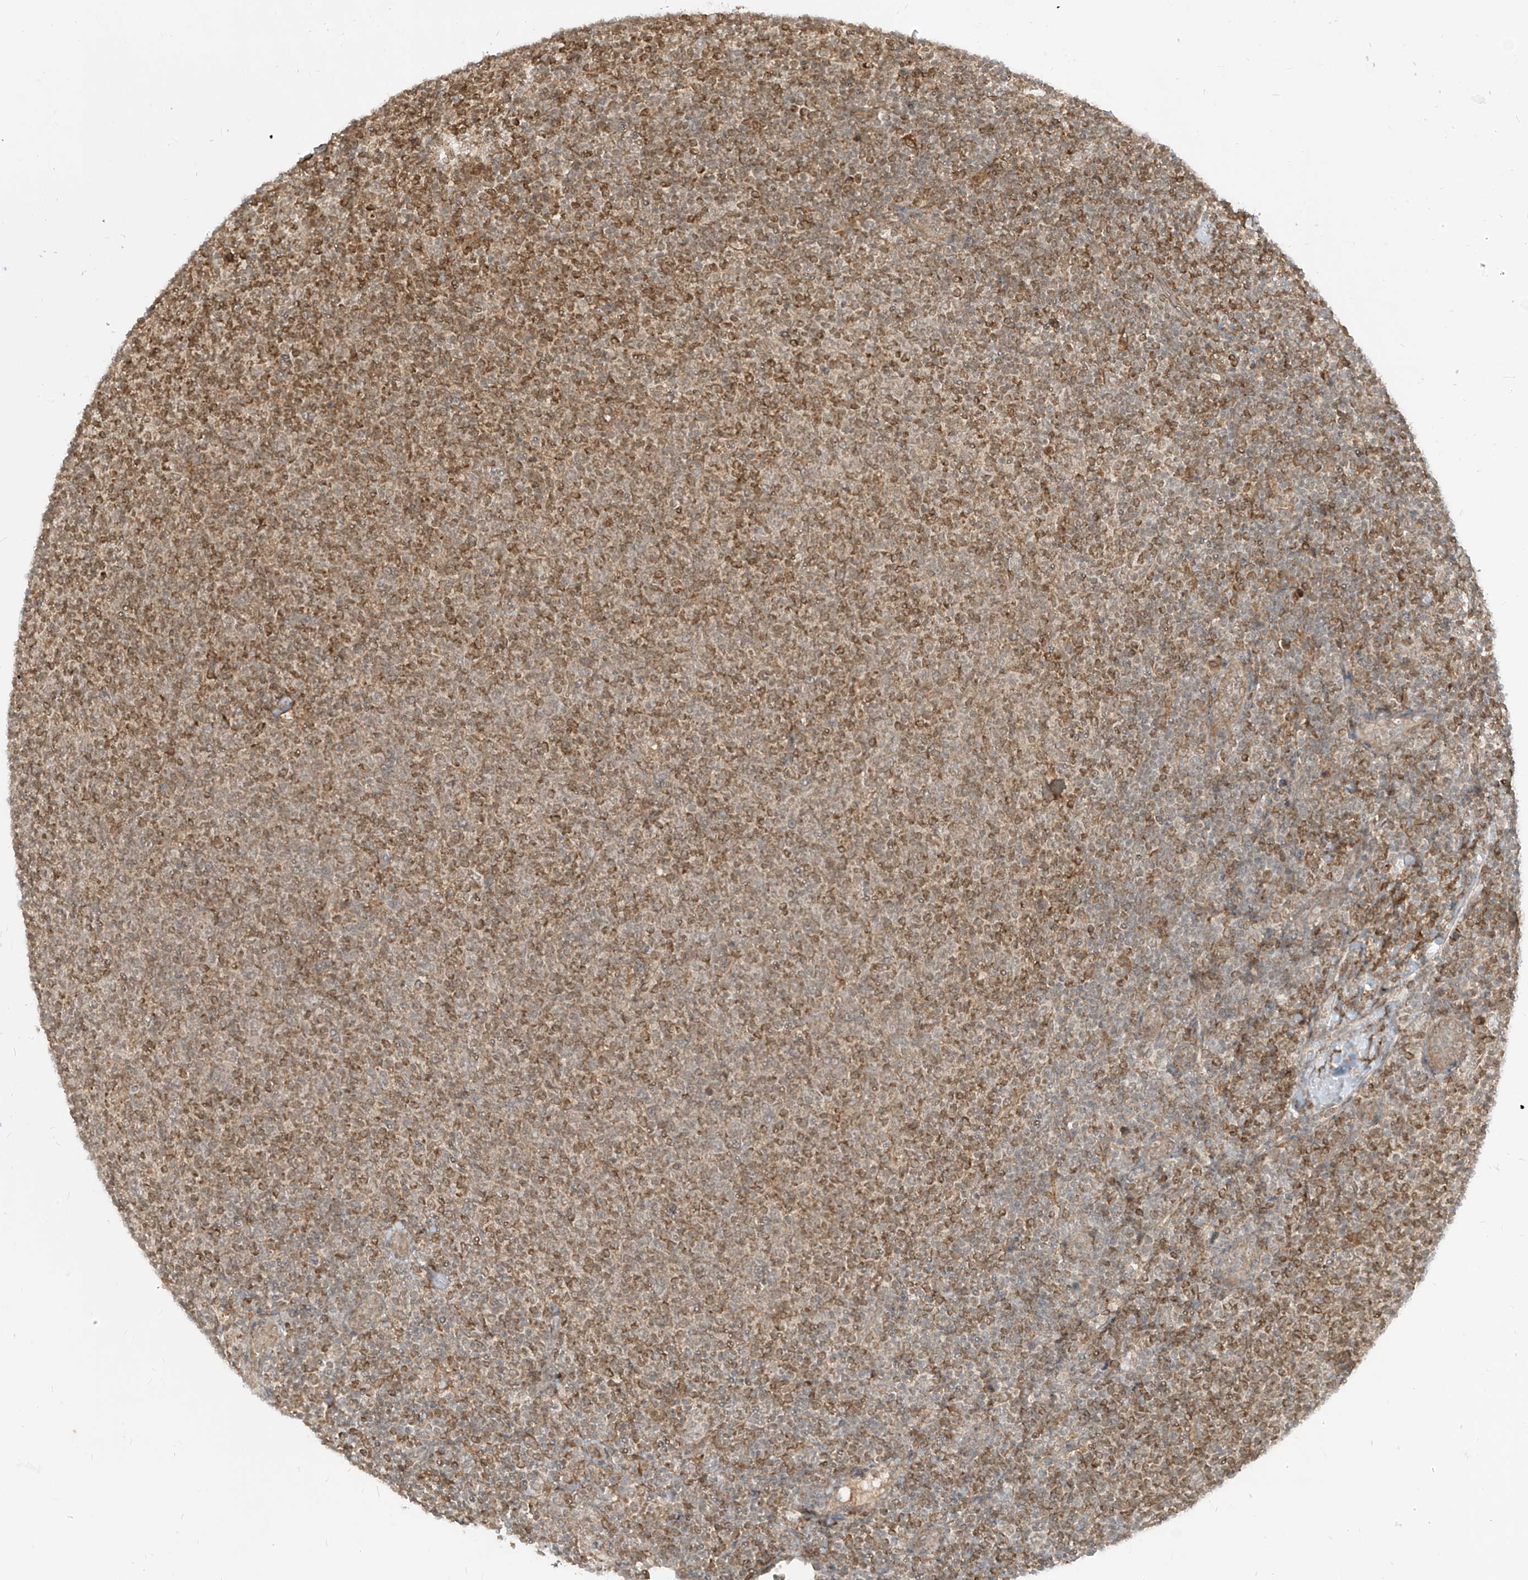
{"staining": {"intensity": "moderate", "quantity": ">75%", "location": "cytoplasmic/membranous,nuclear"}, "tissue": "lymphoma", "cell_type": "Tumor cells", "image_type": "cancer", "snomed": [{"axis": "morphology", "description": "Malignant lymphoma, non-Hodgkin's type, Low grade"}, {"axis": "topography", "description": "Lymph node"}], "caption": "DAB (3,3'-diaminobenzidine) immunohistochemical staining of lymphoma demonstrates moderate cytoplasmic/membranous and nuclear protein staining in approximately >75% of tumor cells.", "gene": "LCOR", "patient": {"sex": "male", "age": 66}}